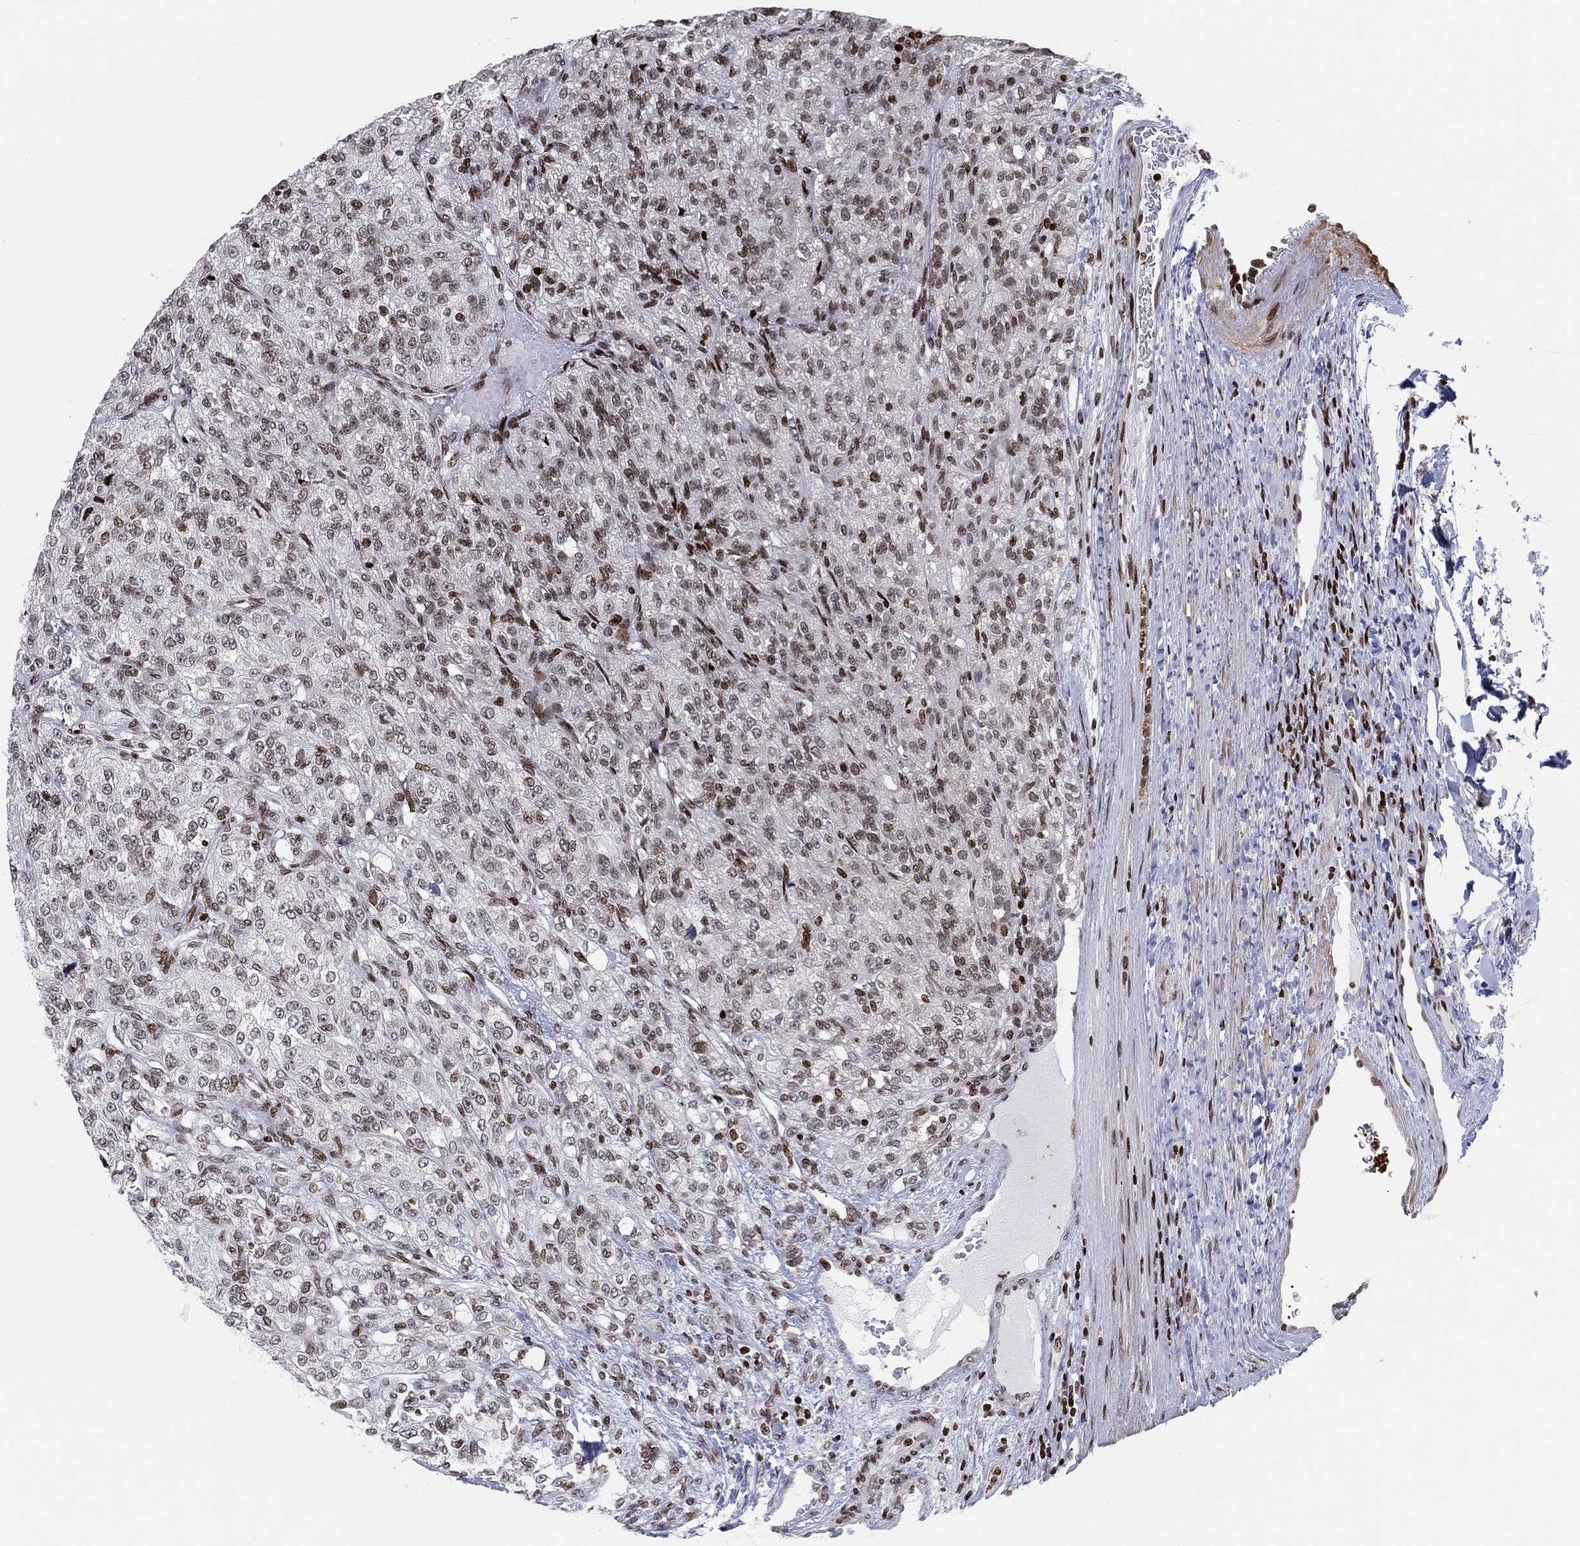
{"staining": {"intensity": "moderate", "quantity": "<25%", "location": "nuclear"}, "tissue": "renal cancer", "cell_type": "Tumor cells", "image_type": "cancer", "snomed": [{"axis": "morphology", "description": "Adenocarcinoma, NOS"}, {"axis": "topography", "description": "Kidney"}], "caption": "This is an image of immunohistochemistry staining of renal adenocarcinoma, which shows moderate staining in the nuclear of tumor cells.", "gene": "MFSD14A", "patient": {"sex": "female", "age": 63}}